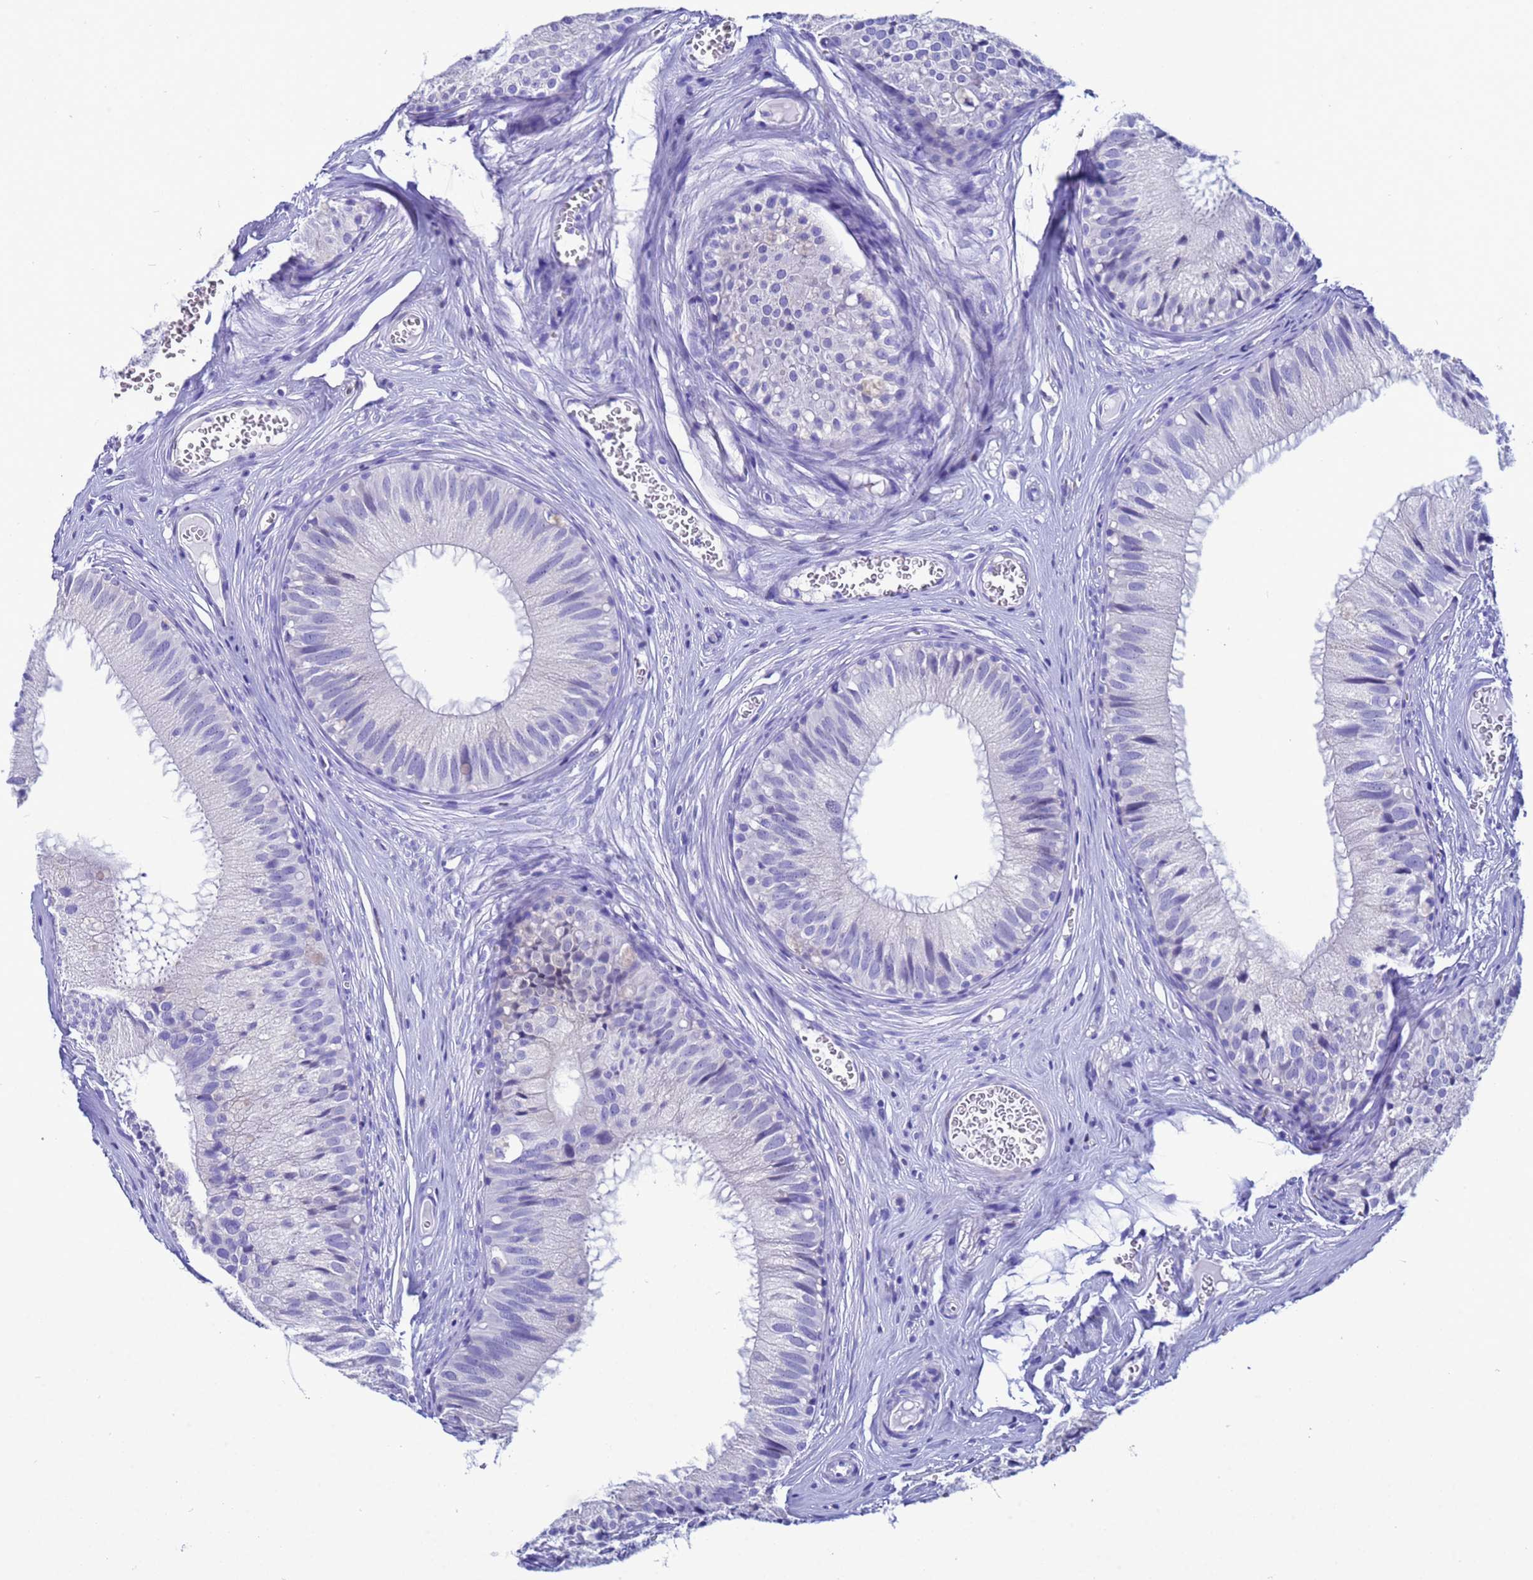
{"staining": {"intensity": "negative", "quantity": "none", "location": "none"}, "tissue": "epididymis", "cell_type": "Glandular cells", "image_type": "normal", "snomed": [{"axis": "morphology", "description": "Normal tissue, NOS"}, {"axis": "topography", "description": "Epididymis"}], "caption": "Glandular cells show no significant protein positivity in normal epididymis. (DAB (3,3'-diaminobenzidine) IHC visualized using brightfield microscopy, high magnification).", "gene": "AKR1C2", "patient": {"sex": "male", "age": 36}}